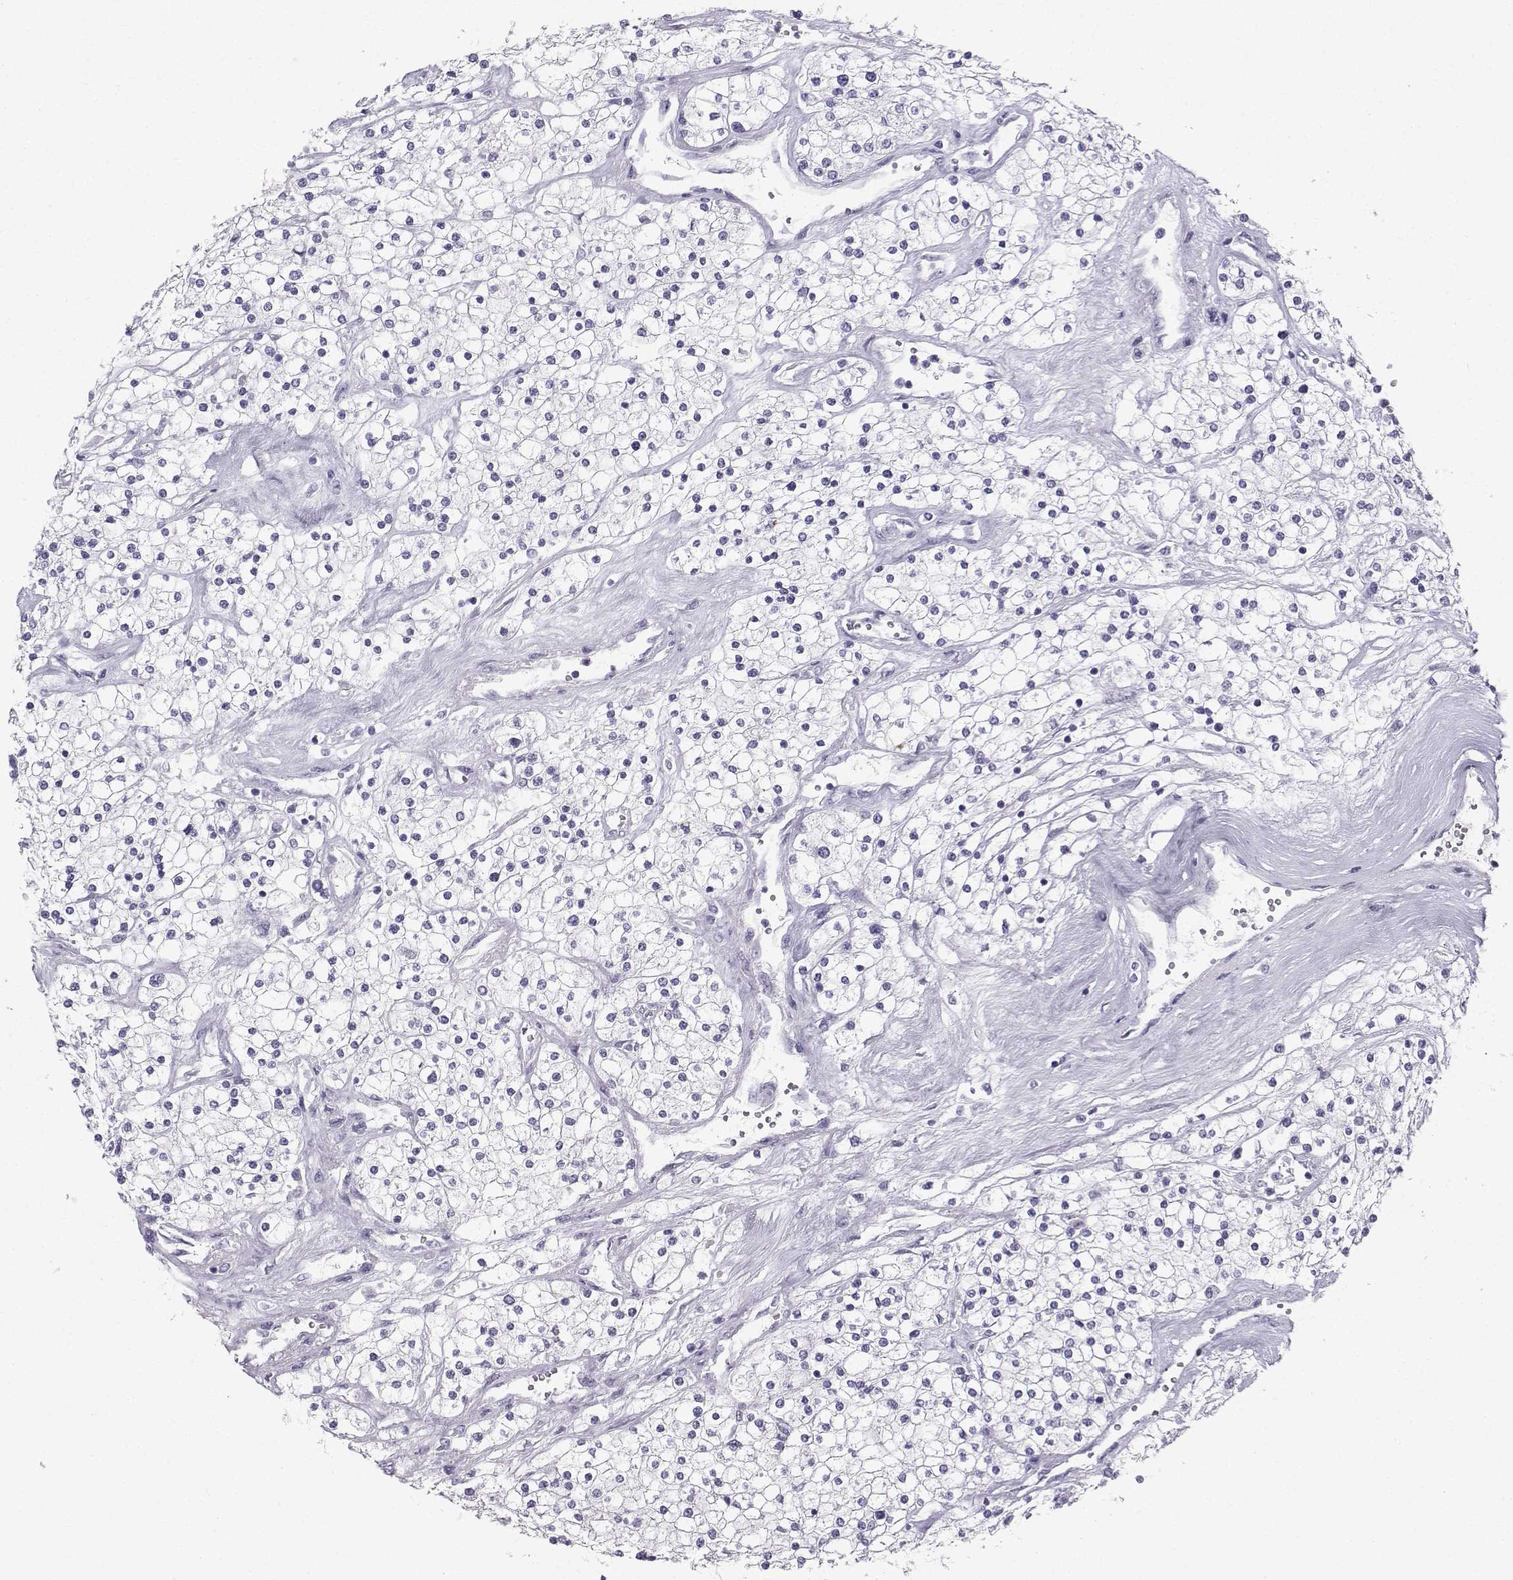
{"staining": {"intensity": "negative", "quantity": "none", "location": "none"}, "tissue": "renal cancer", "cell_type": "Tumor cells", "image_type": "cancer", "snomed": [{"axis": "morphology", "description": "Adenocarcinoma, NOS"}, {"axis": "topography", "description": "Kidney"}], "caption": "Renal cancer (adenocarcinoma) was stained to show a protein in brown. There is no significant expression in tumor cells.", "gene": "IQCD", "patient": {"sex": "male", "age": 80}}